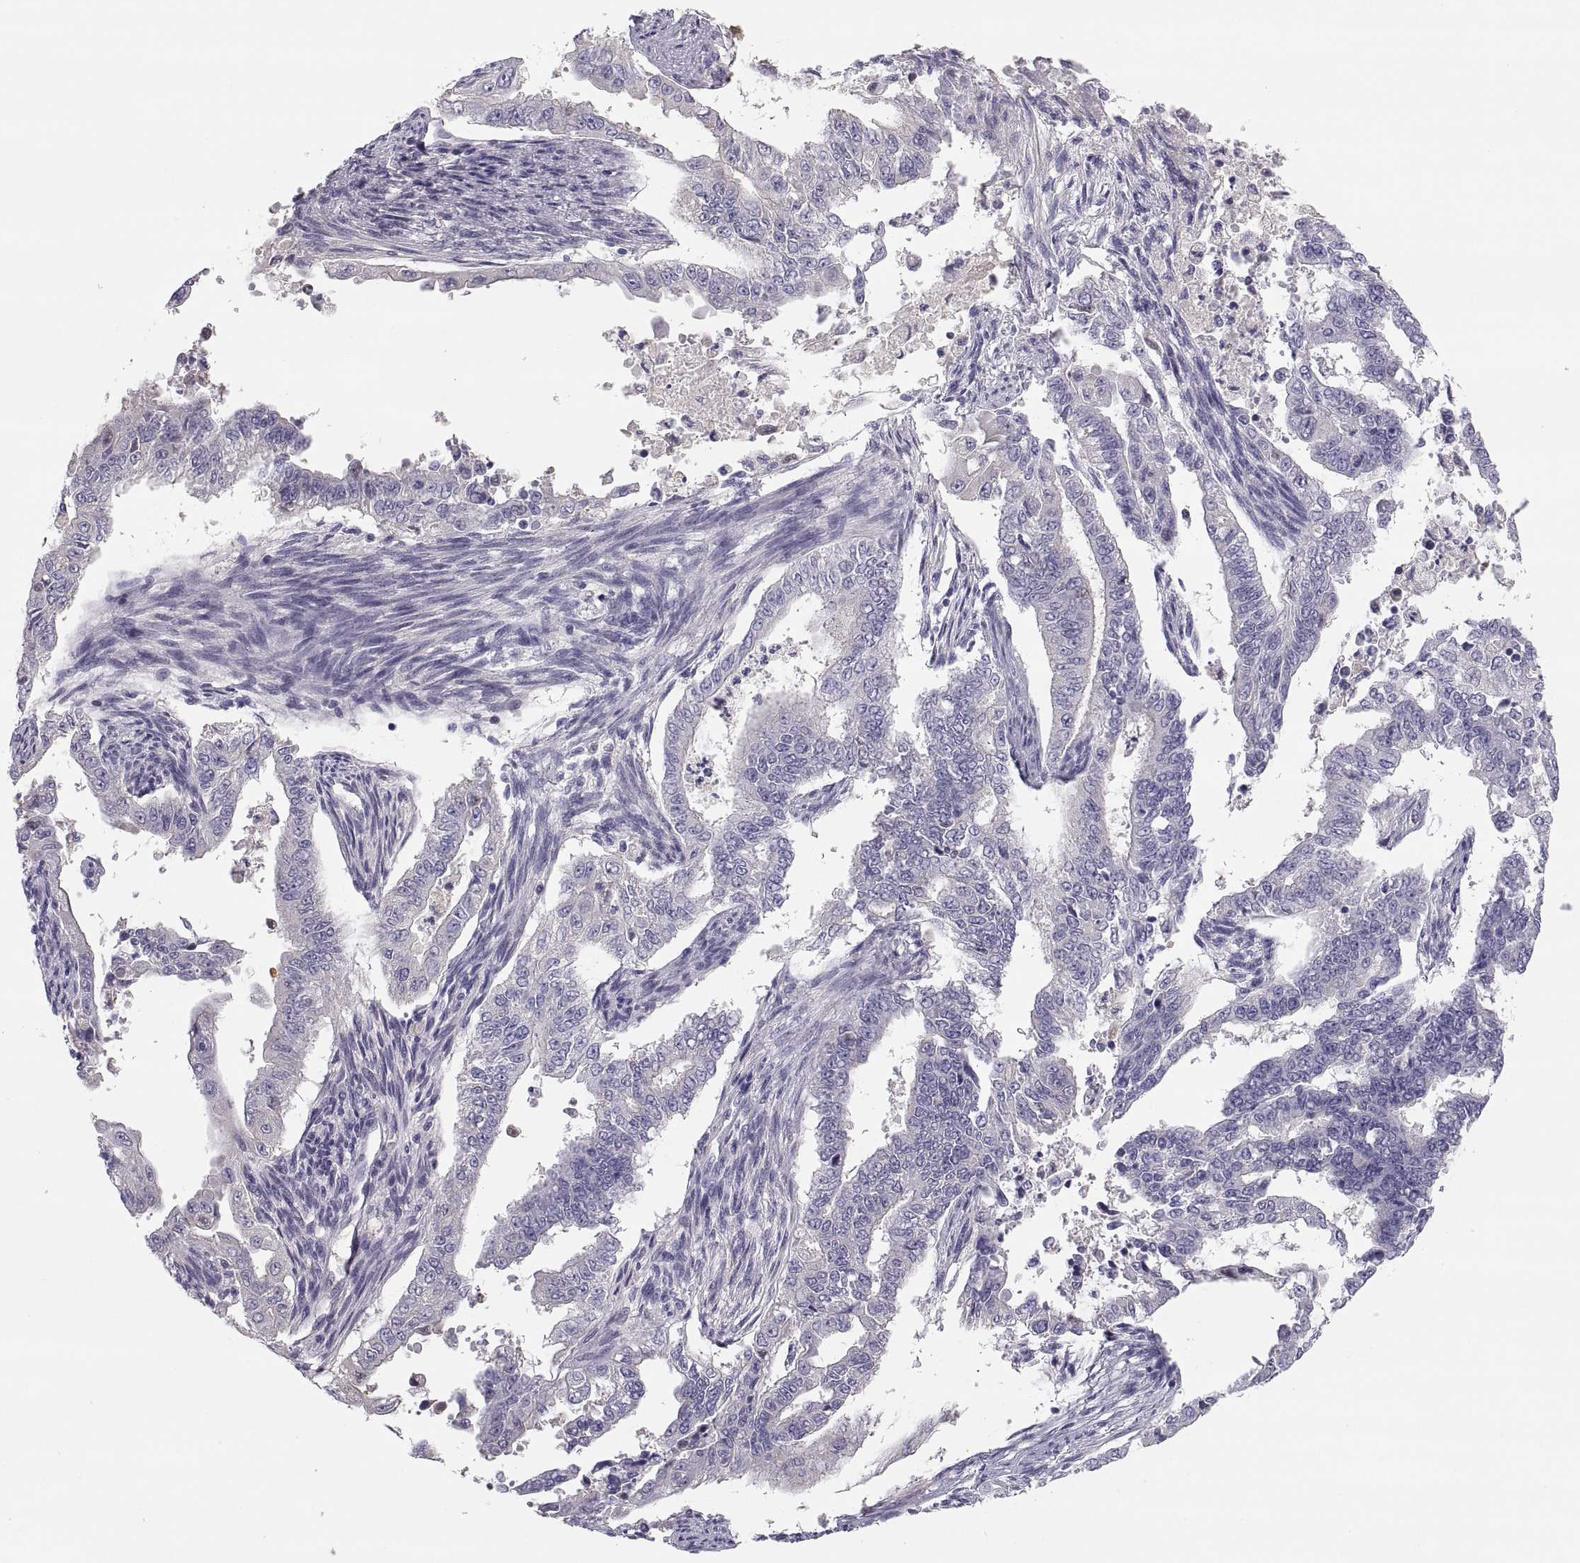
{"staining": {"intensity": "negative", "quantity": "none", "location": "none"}, "tissue": "endometrial cancer", "cell_type": "Tumor cells", "image_type": "cancer", "snomed": [{"axis": "morphology", "description": "Adenocarcinoma, NOS"}, {"axis": "topography", "description": "Uterus"}], "caption": "This is a micrograph of IHC staining of adenocarcinoma (endometrial), which shows no staining in tumor cells.", "gene": "MAGEB2", "patient": {"sex": "female", "age": 59}}